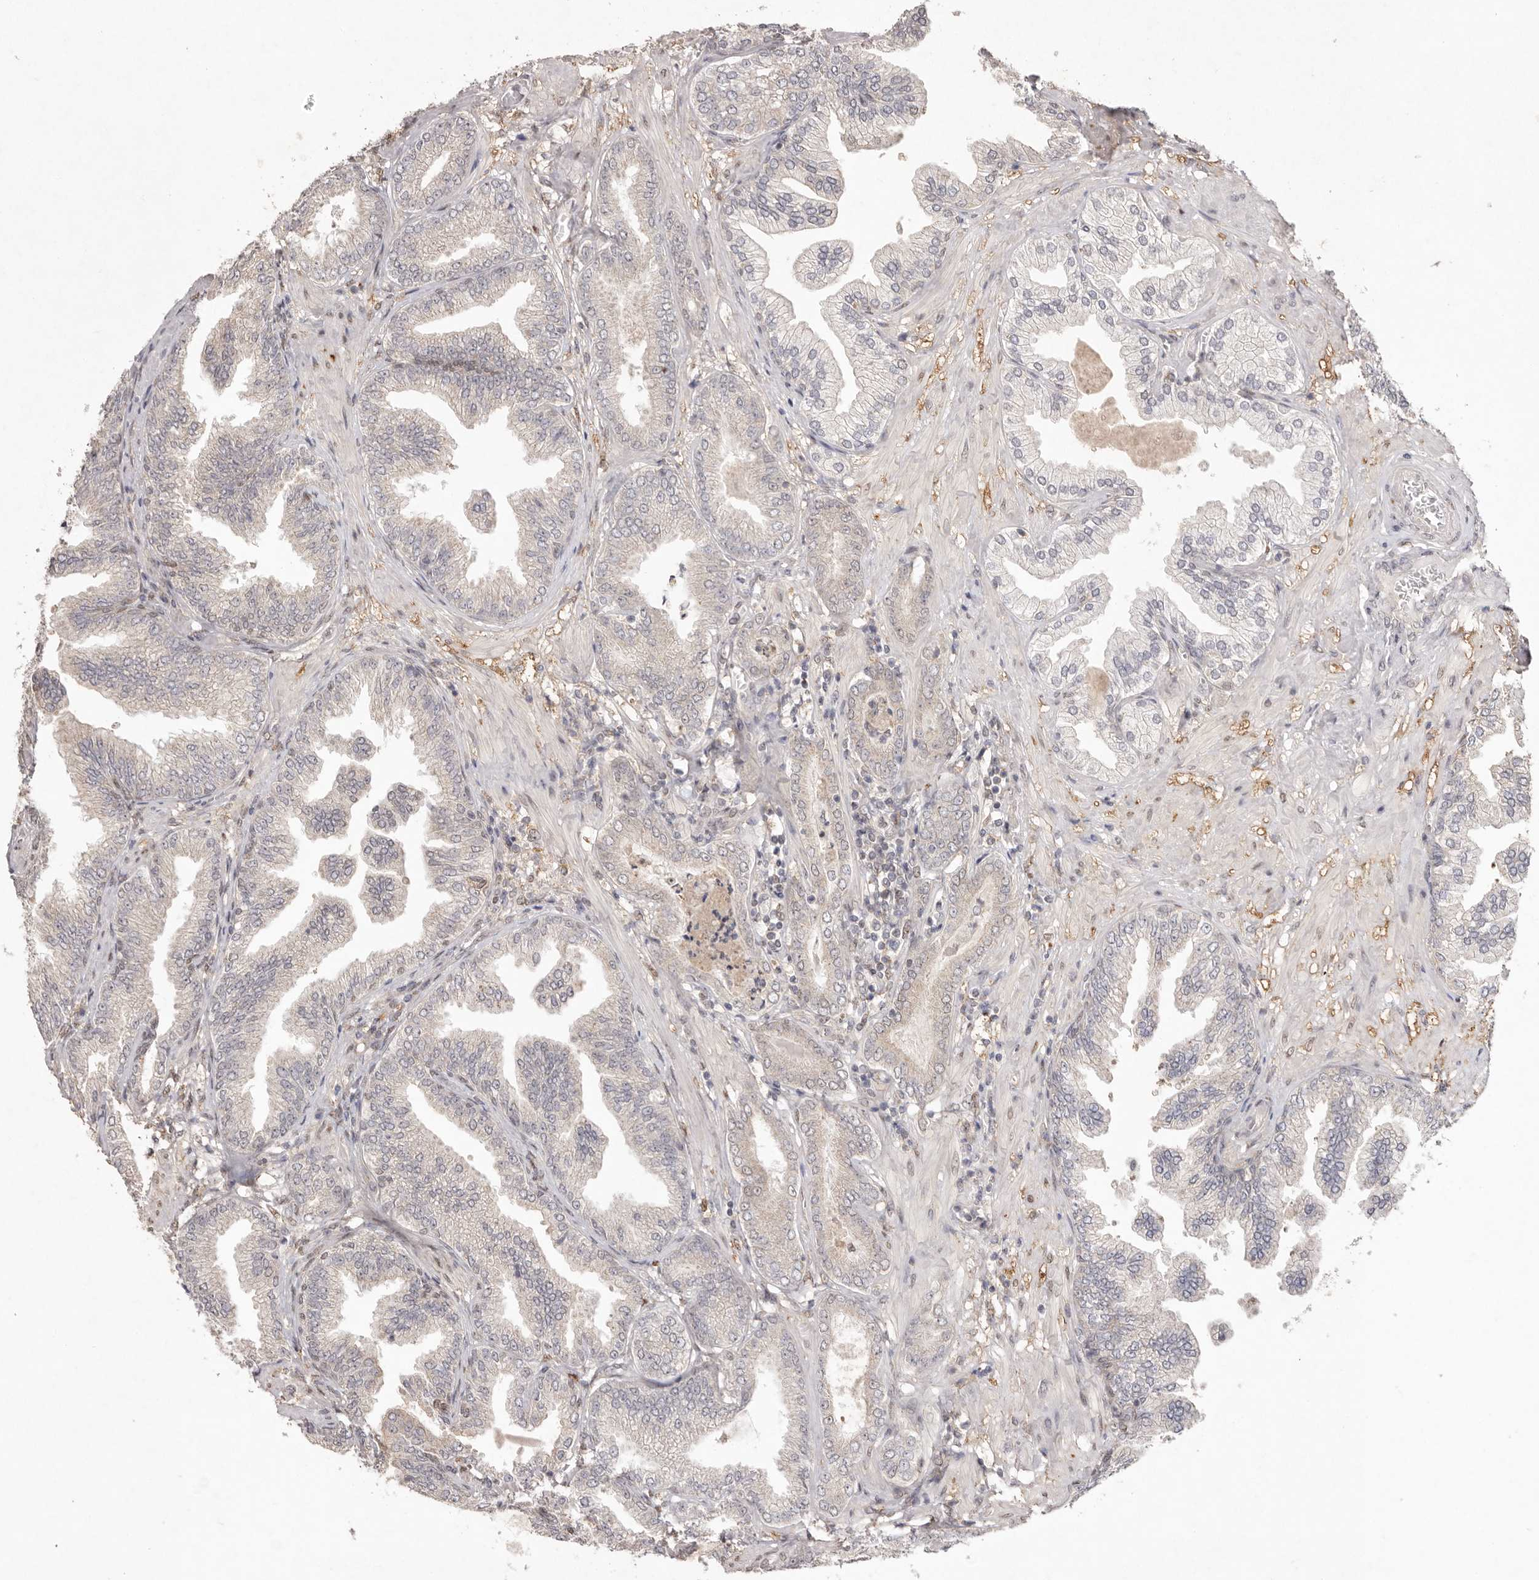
{"staining": {"intensity": "negative", "quantity": "none", "location": "none"}, "tissue": "prostate cancer", "cell_type": "Tumor cells", "image_type": "cancer", "snomed": [{"axis": "morphology", "description": "Adenocarcinoma, Low grade"}, {"axis": "topography", "description": "Prostate"}], "caption": "Immunohistochemical staining of low-grade adenocarcinoma (prostate) reveals no significant expression in tumor cells. (Brightfield microscopy of DAB (3,3'-diaminobenzidine) IHC at high magnification).", "gene": "TADA1", "patient": {"sex": "male", "age": 63}}